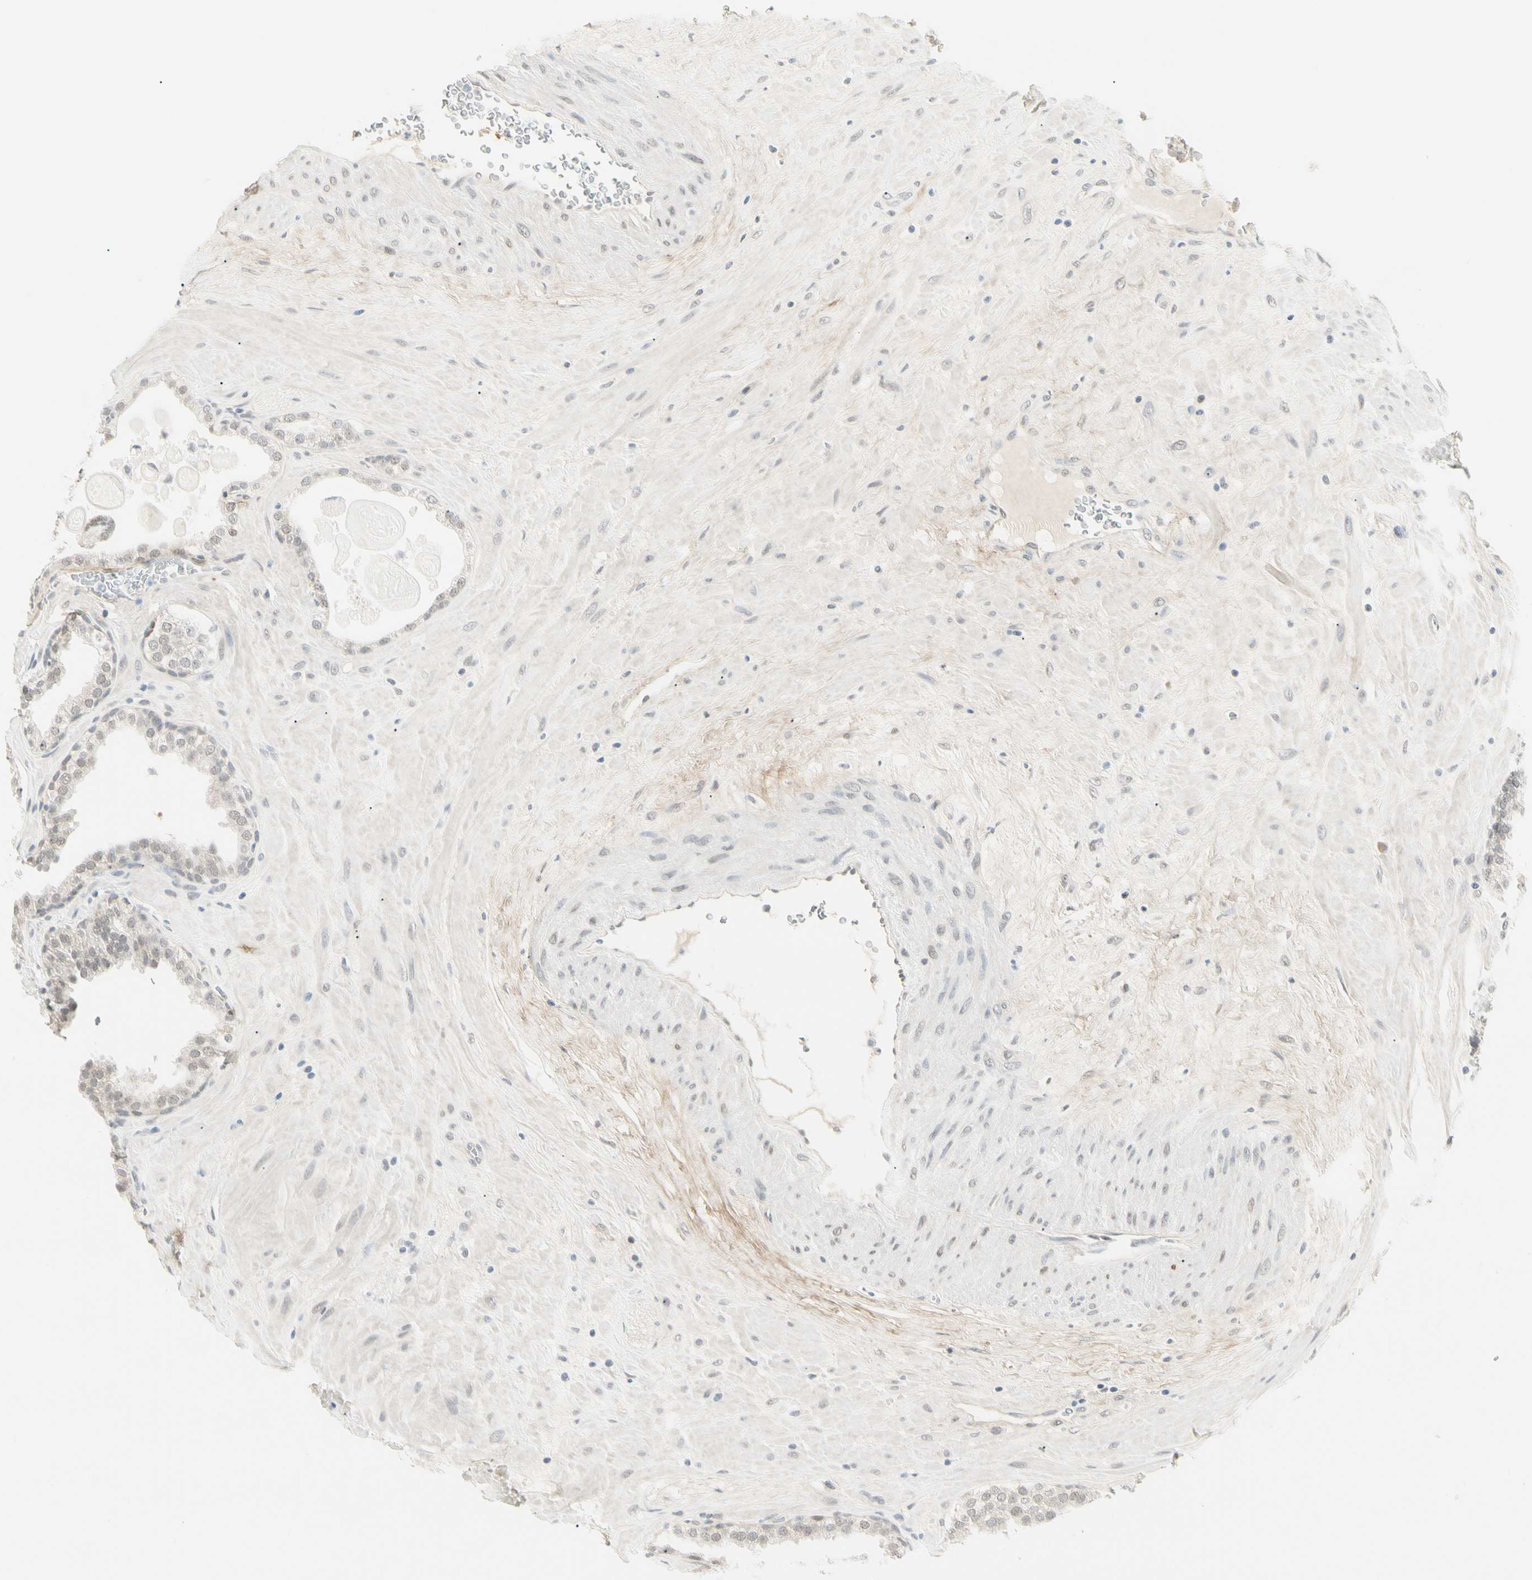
{"staining": {"intensity": "weak", "quantity": "<25%", "location": "nuclear"}, "tissue": "prostate", "cell_type": "Glandular cells", "image_type": "normal", "snomed": [{"axis": "morphology", "description": "Normal tissue, NOS"}, {"axis": "topography", "description": "Prostate"}], "caption": "IHC image of unremarkable prostate: prostate stained with DAB shows no significant protein expression in glandular cells. (DAB (3,3'-diaminobenzidine) immunohistochemistry with hematoxylin counter stain).", "gene": "ASPN", "patient": {"sex": "male", "age": 51}}